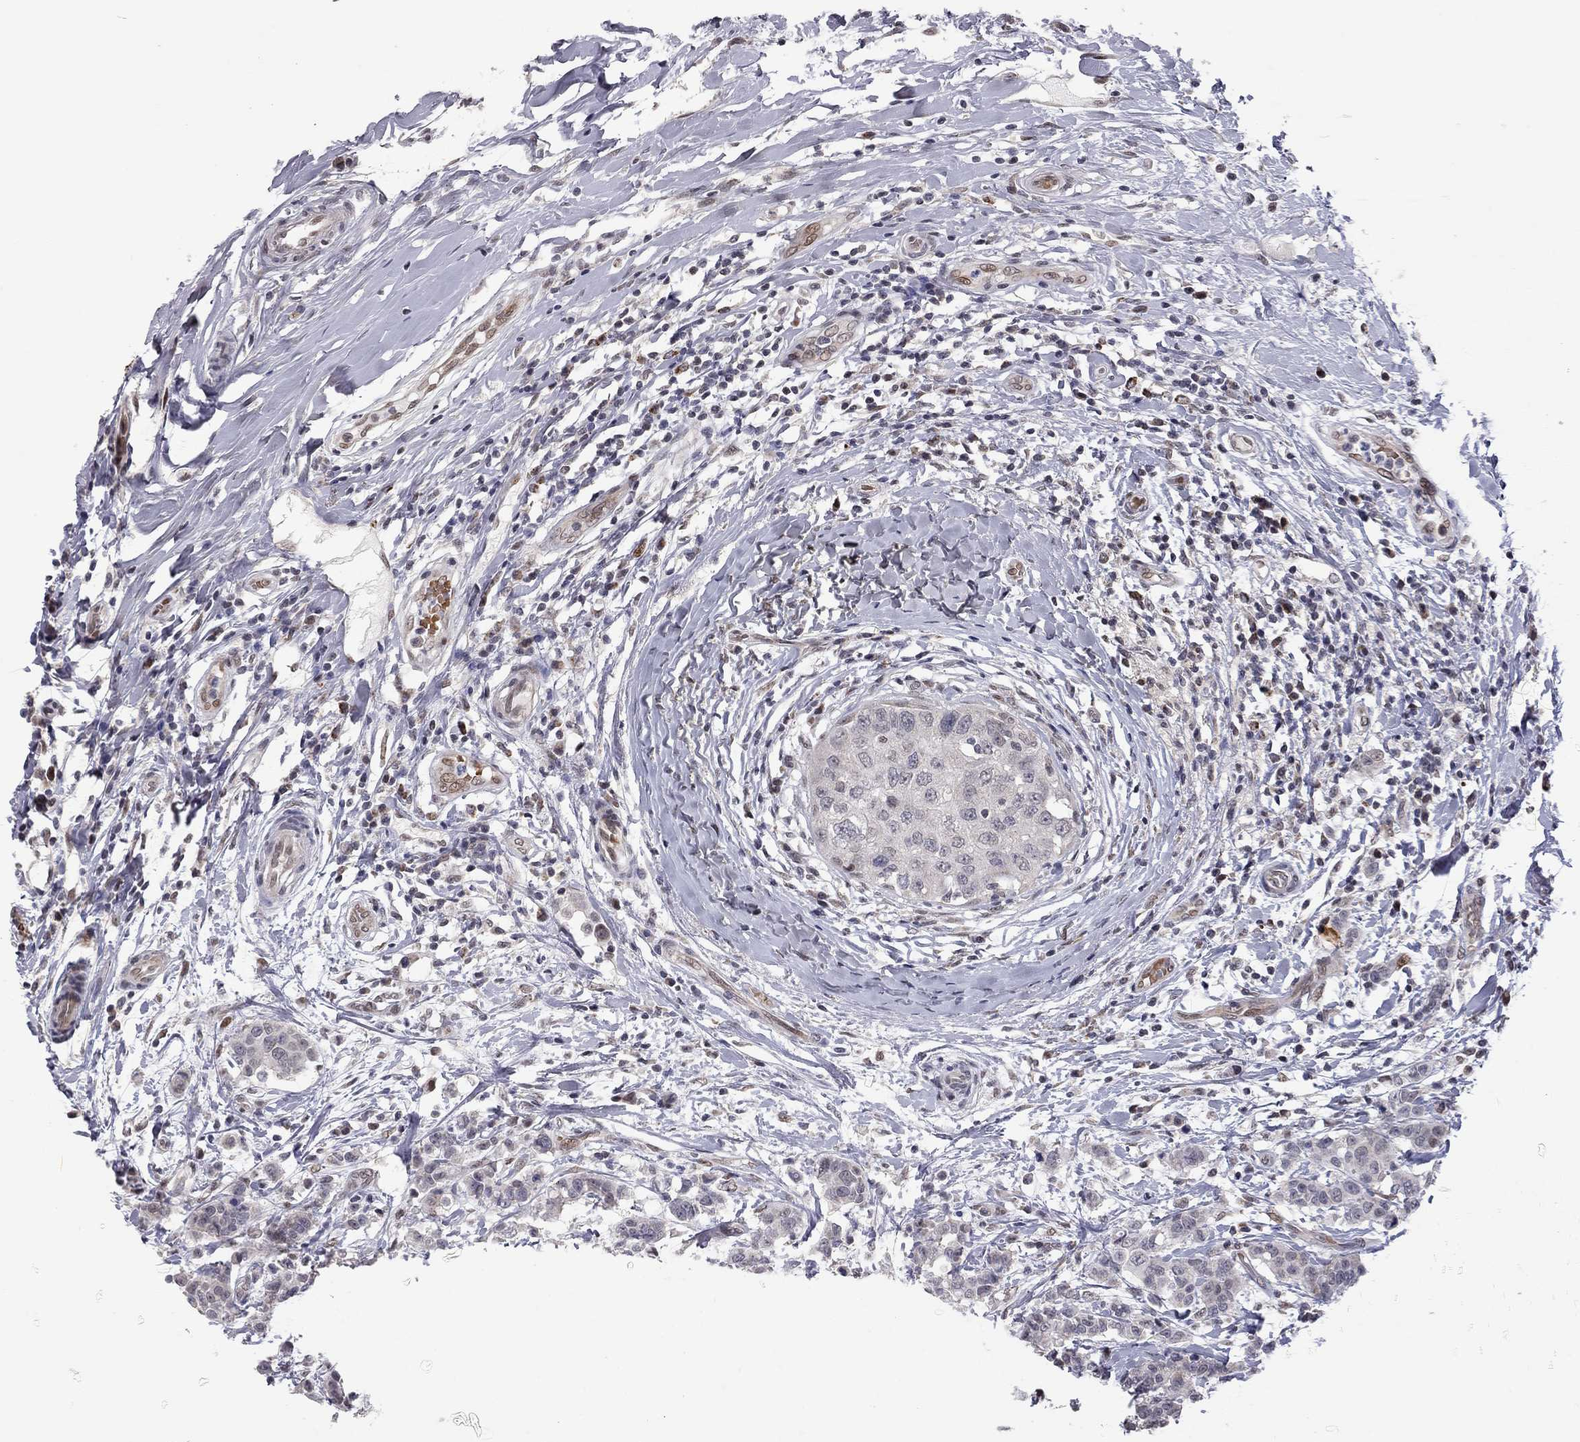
{"staining": {"intensity": "weak", "quantity": "<25%", "location": "cytoplasmic/membranous"}, "tissue": "breast cancer", "cell_type": "Tumor cells", "image_type": "cancer", "snomed": [{"axis": "morphology", "description": "Duct carcinoma"}, {"axis": "topography", "description": "Breast"}], "caption": "The micrograph exhibits no staining of tumor cells in breast cancer (intraductal carcinoma).", "gene": "MC3R", "patient": {"sex": "female", "age": 27}}